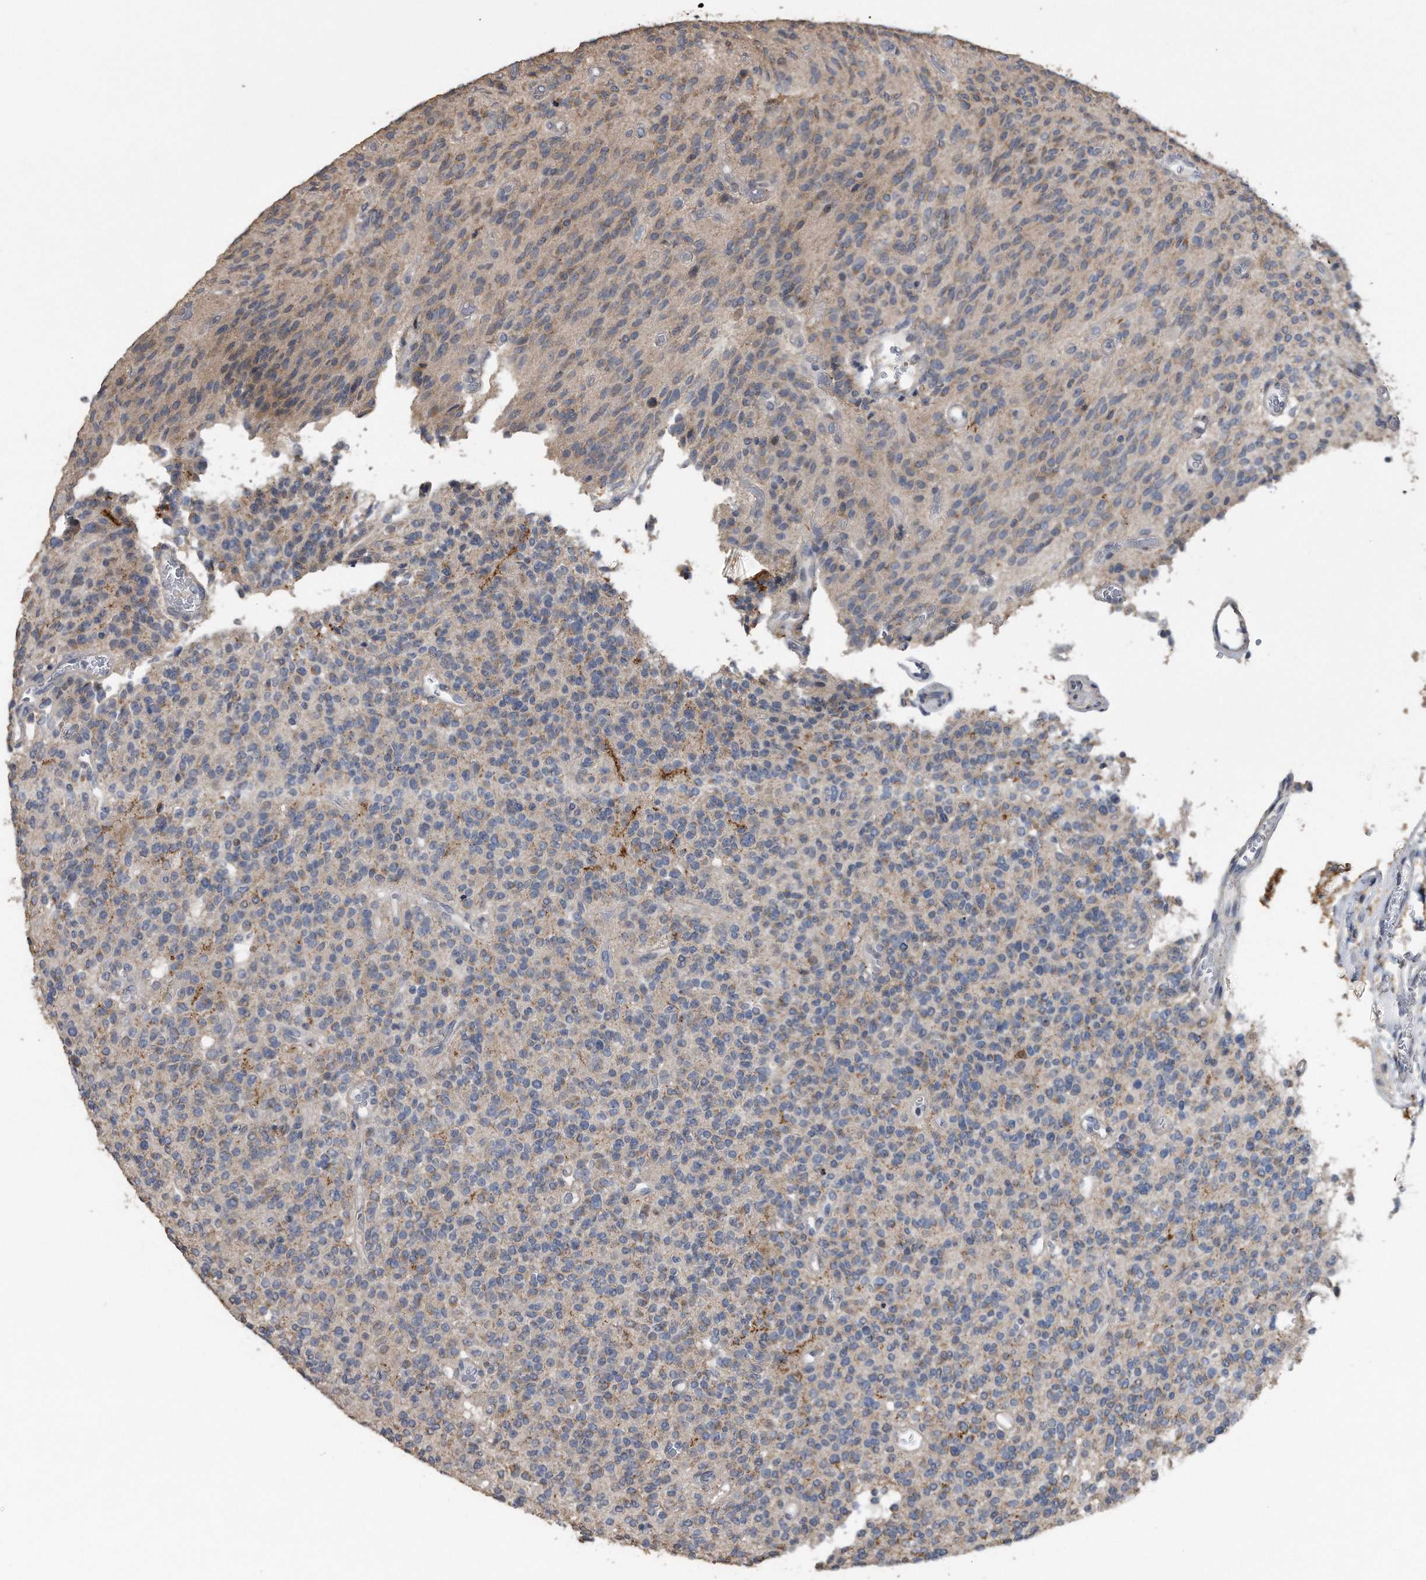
{"staining": {"intensity": "weak", "quantity": "<25%", "location": "cytoplasmic/membranous"}, "tissue": "glioma", "cell_type": "Tumor cells", "image_type": "cancer", "snomed": [{"axis": "morphology", "description": "Glioma, malignant, High grade"}, {"axis": "topography", "description": "Brain"}], "caption": "High power microscopy histopathology image of an IHC micrograph of malignant glioma (high-grade), revealing no significant staining in tumor cells.", "gene": "PCLO", "patient": {"sex": "male", "age": 34}}